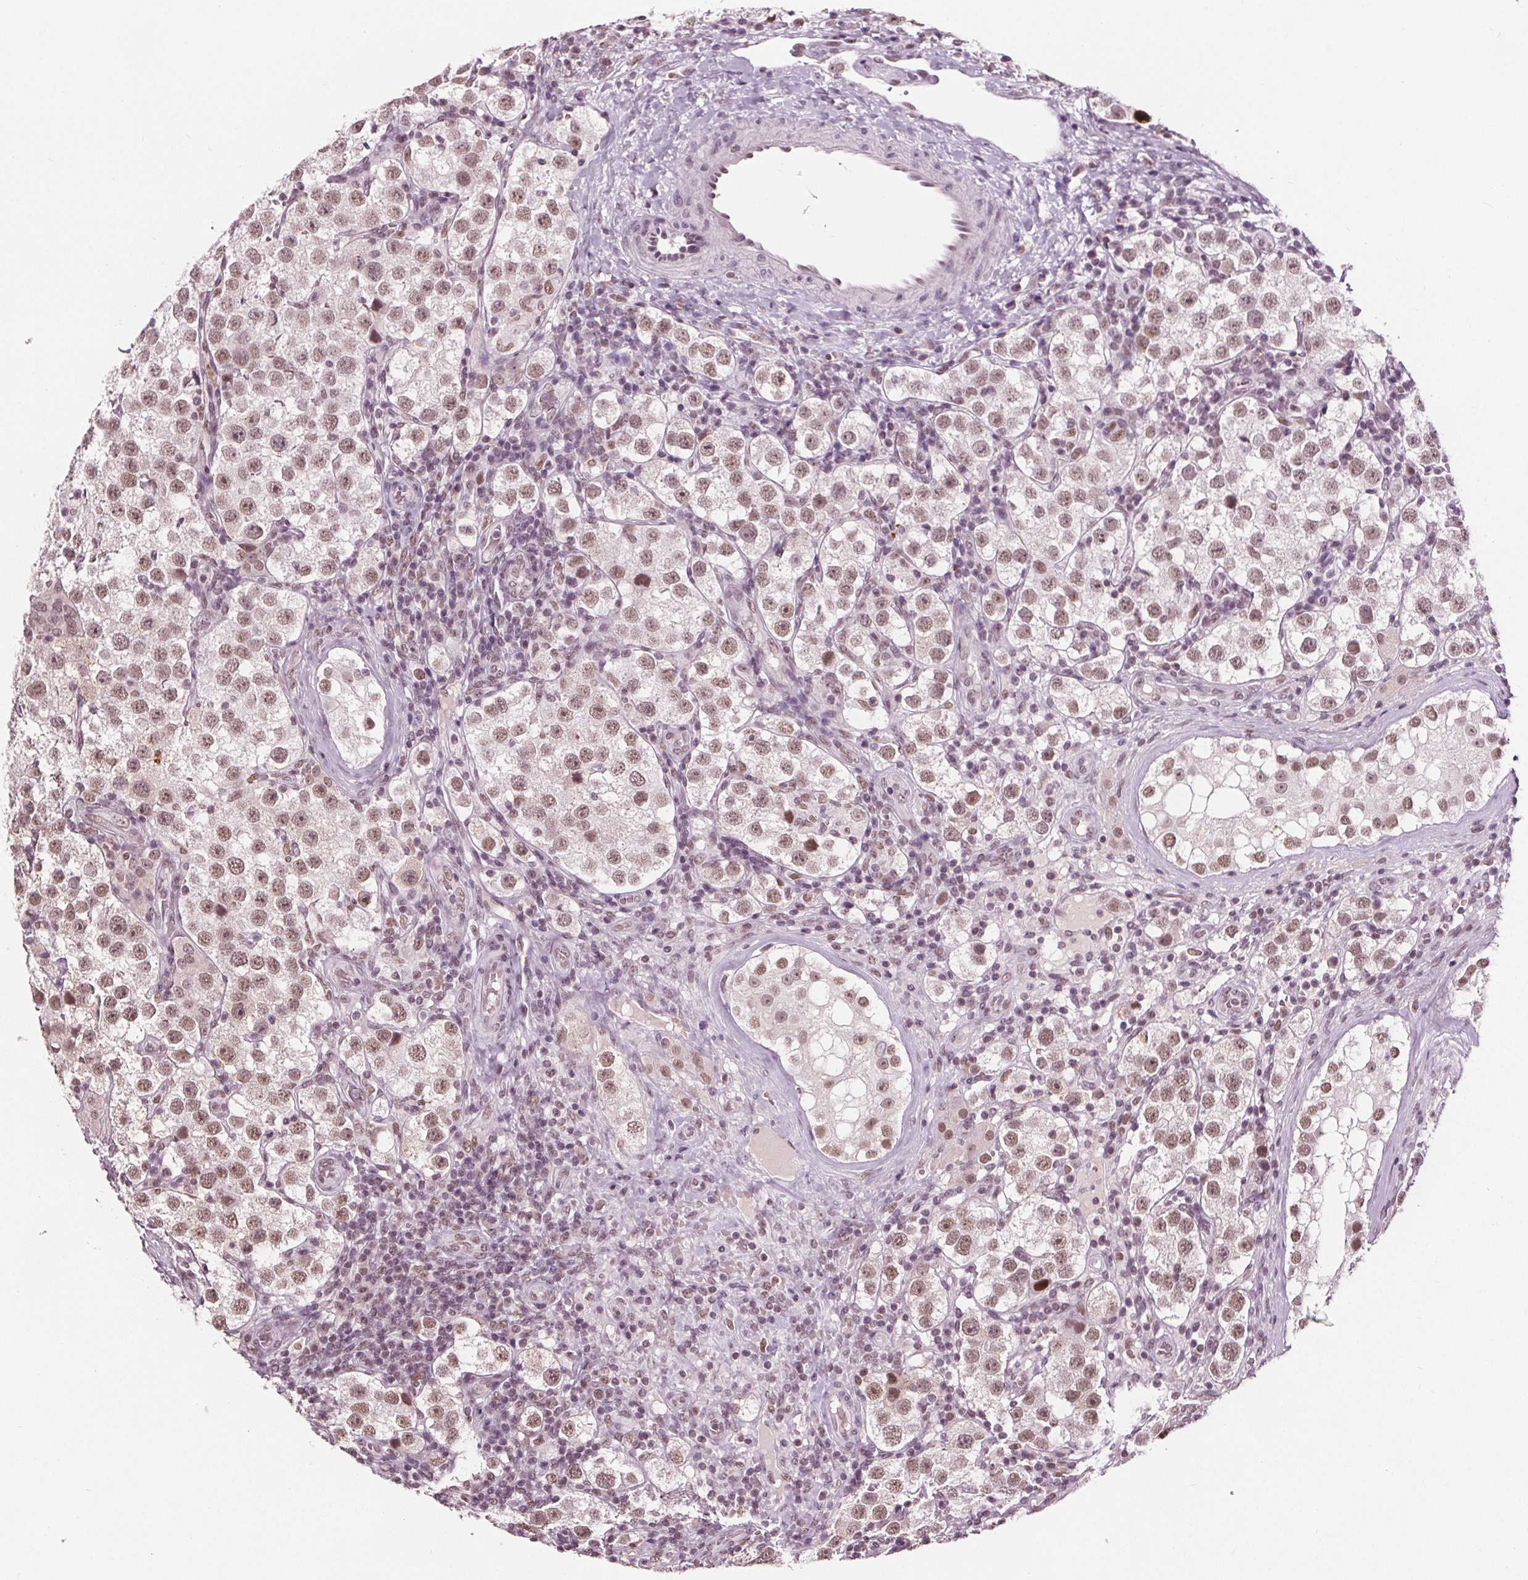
{"staining": {"intensity": "moderate", "quantity": ">75%", "location": "nuclear"}, "tissue": "testis cancer", "cell_type": "Tumor cells", "image_type": "cancer", "snomed": [{"axis": "morphology", "description": "Seminoma, NOS"}, {"axis": "topography", "description": "Testis"}], "caption": "Protein analysis of seminoma (testis) tissue shows moderate nuclear staining in approximately >75% of tumor cells.", "gene": "IWS1", "patient": {"sex": "male", "age": 37}}